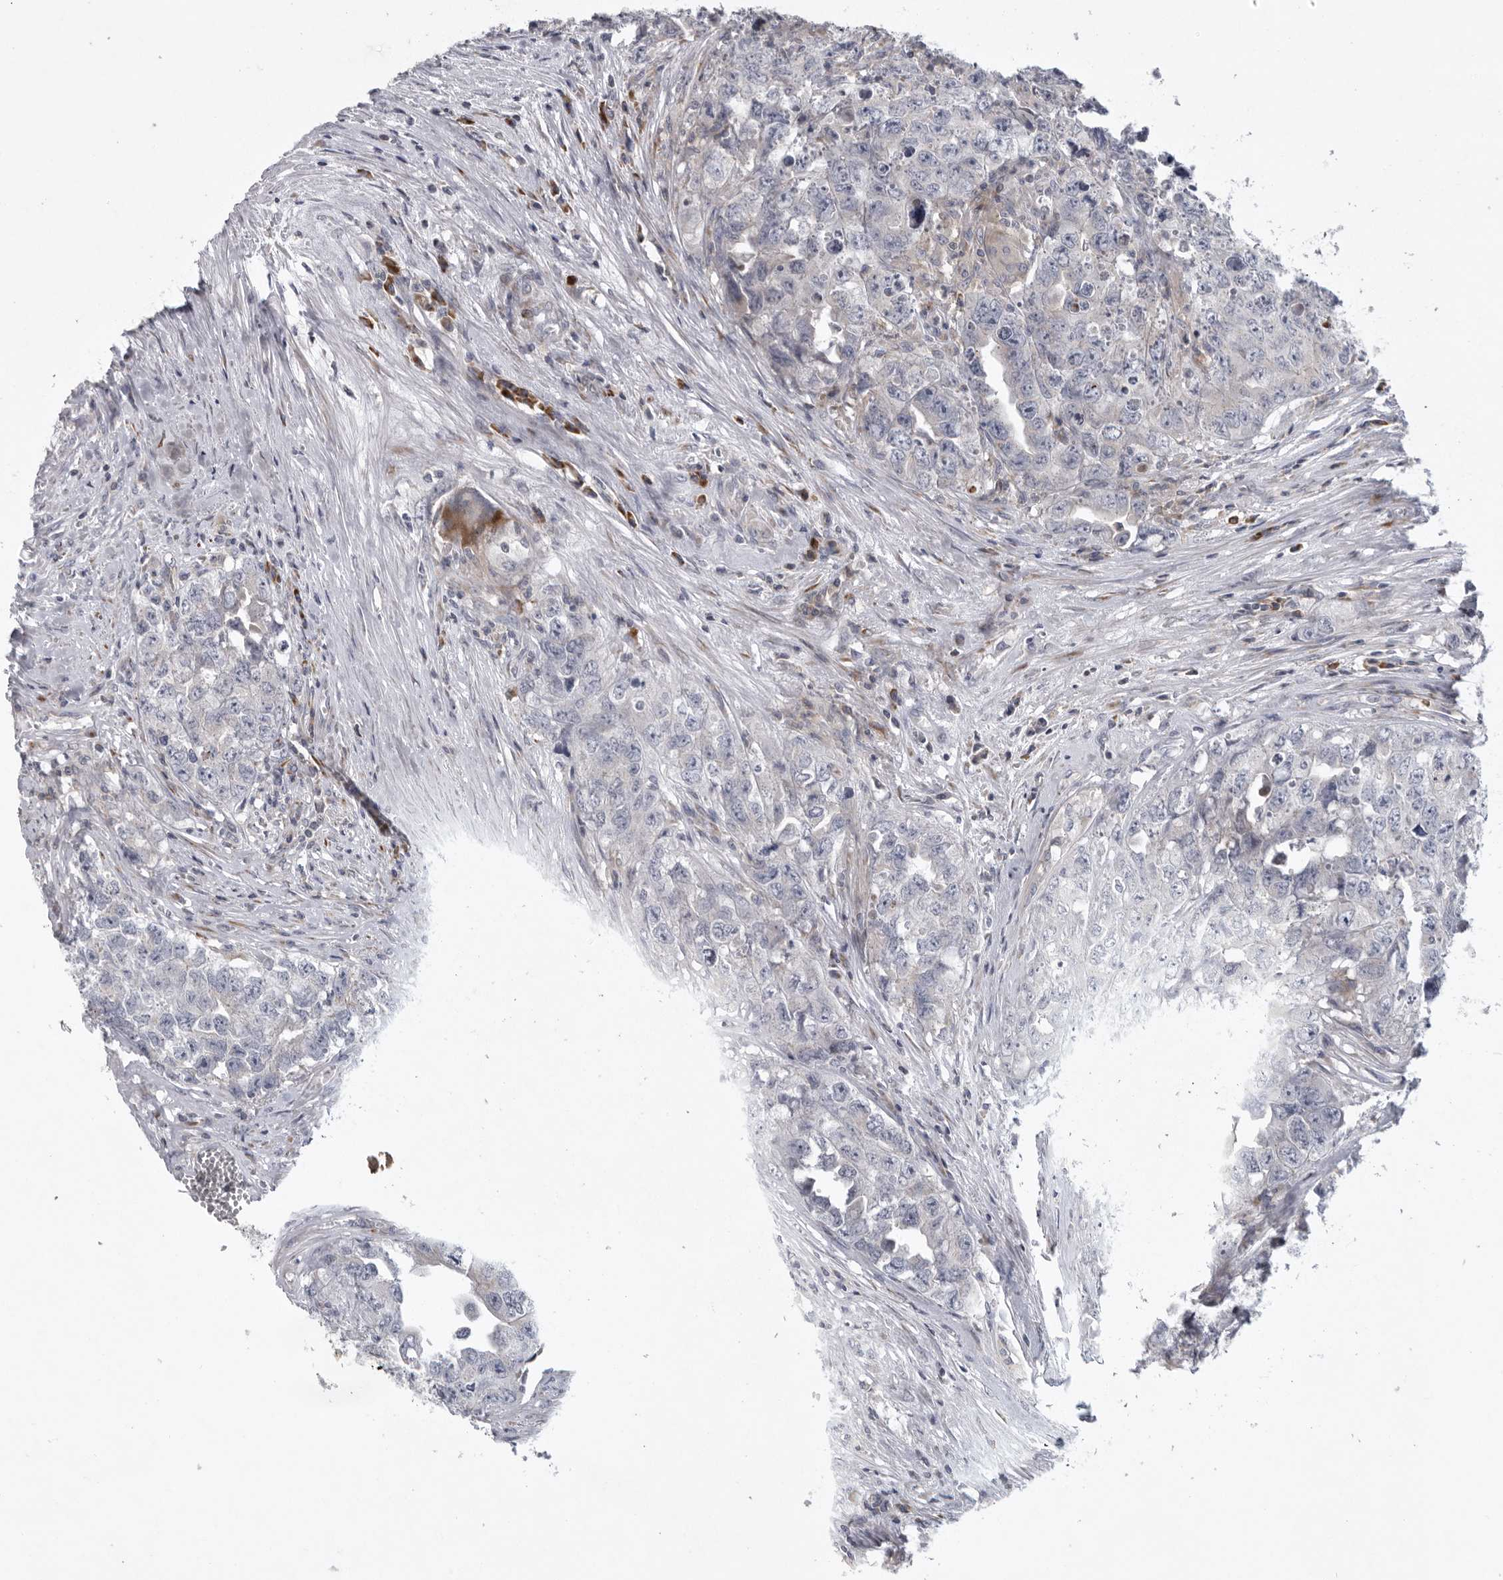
{"staining": {"intensity": "negative", "quantity": "none", "location": "none"}, "tissue": "testis cancer", "cell_type": "Tumor cells", "image_type": "cancer", "snomed": [{"axis": "morphology", "description": "Seminoma, NOS"}, {"axis": "morphology", "description": "Carcinoma, Embryonal, NOS"}, {"axis": "topography", "description": "Testis"}], "caption": "Testis embryonal carcinoma stained for a protein using IHC shows no staining tumor cells.", "gene": "USP24", "patient": {"sex": "male", "age": 43}}